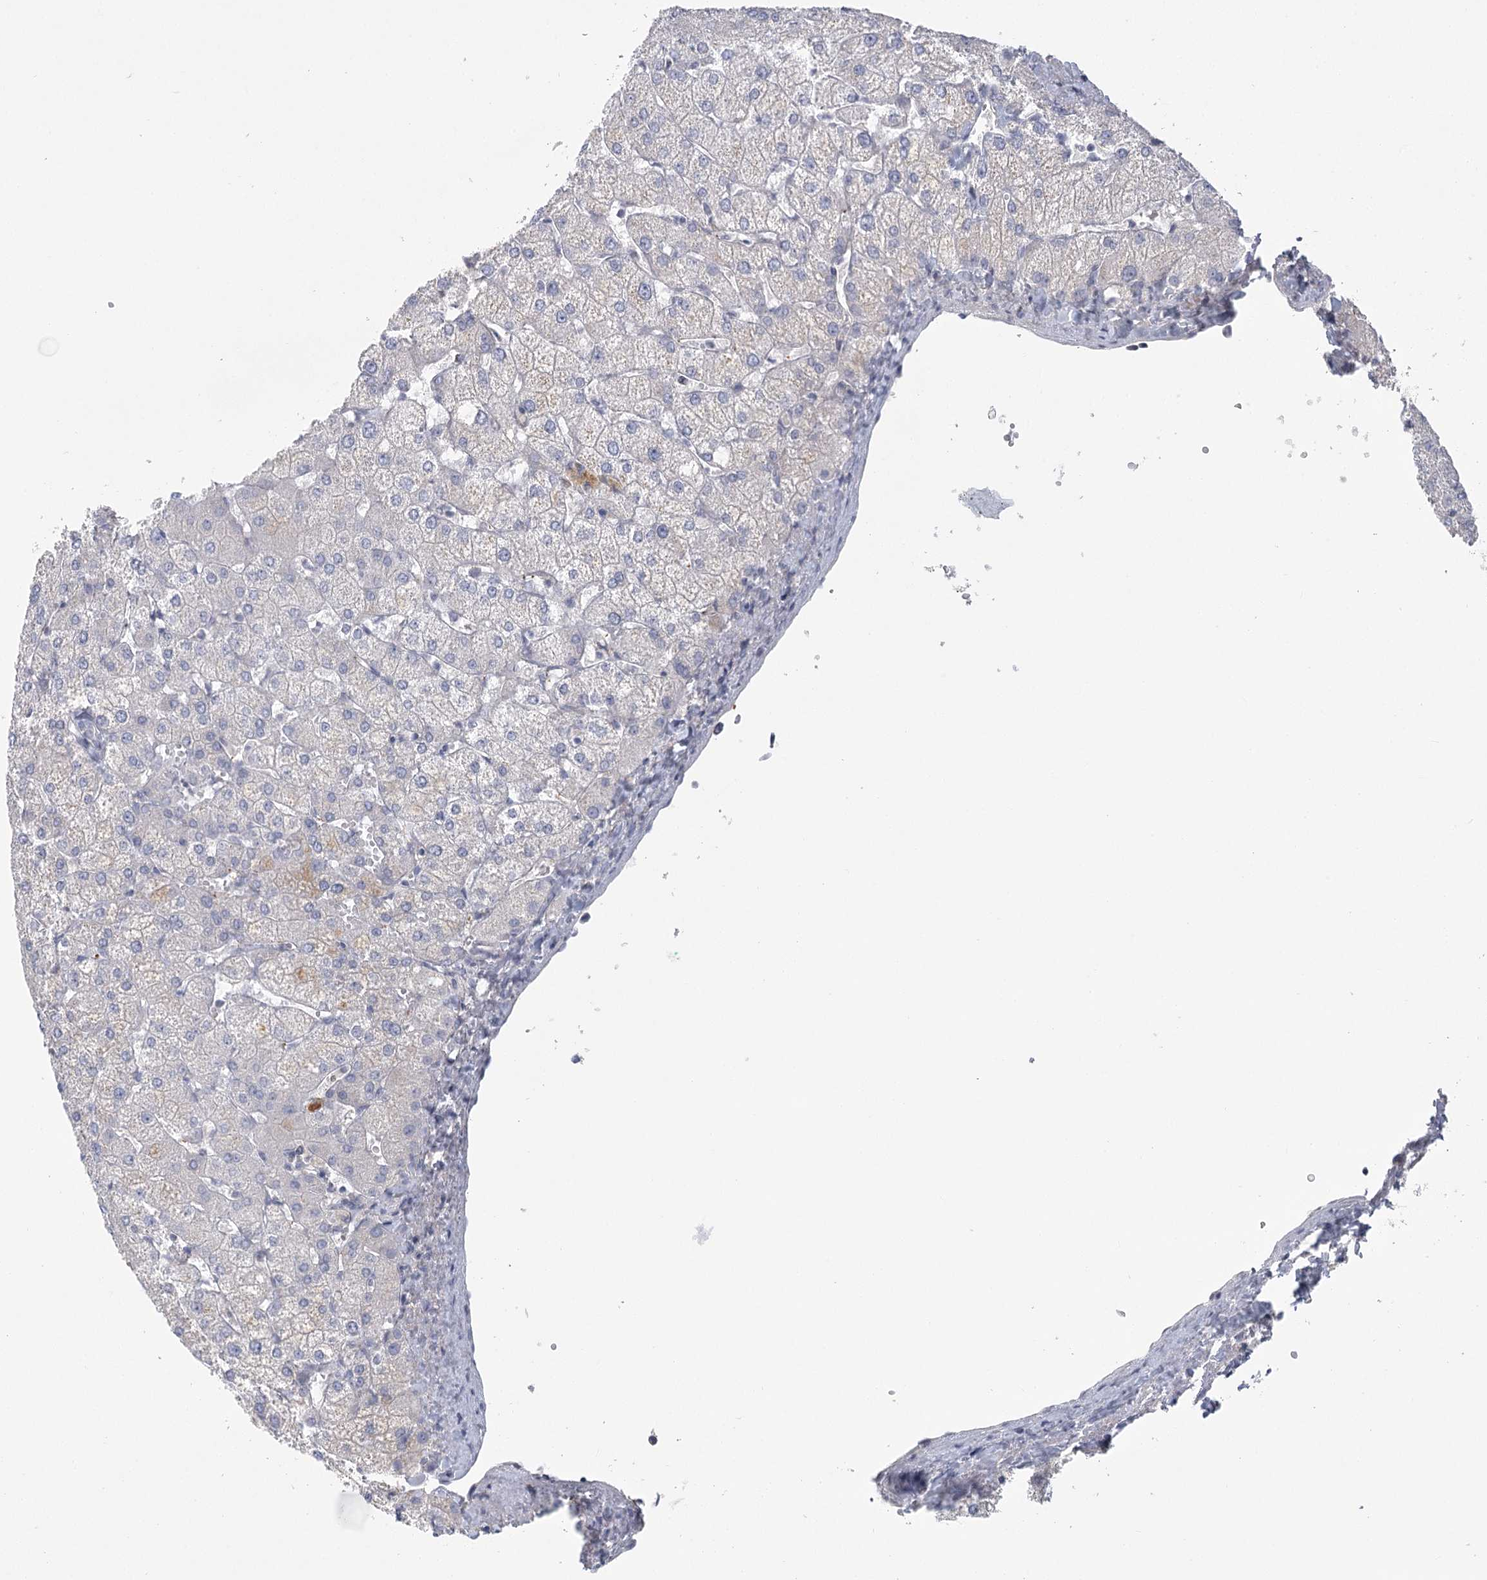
{"staining": {"intensity": "negative", "quantity": "none", "location": "none"}, "tissue": "liver", "cell_type": "Cholangiocytes", "image_type": "normal", "snomed": [{"axis": "morphology", "description": "Normal tissue, NOS"}, {"axis": "topography", "description": "Liver"}], "caption": "Liver stained for a protein using immunohistochemistry displays no positivity cholangiocytes.", "gene": "FAM76B", "patient": {"sex": "female", "age": 54}}